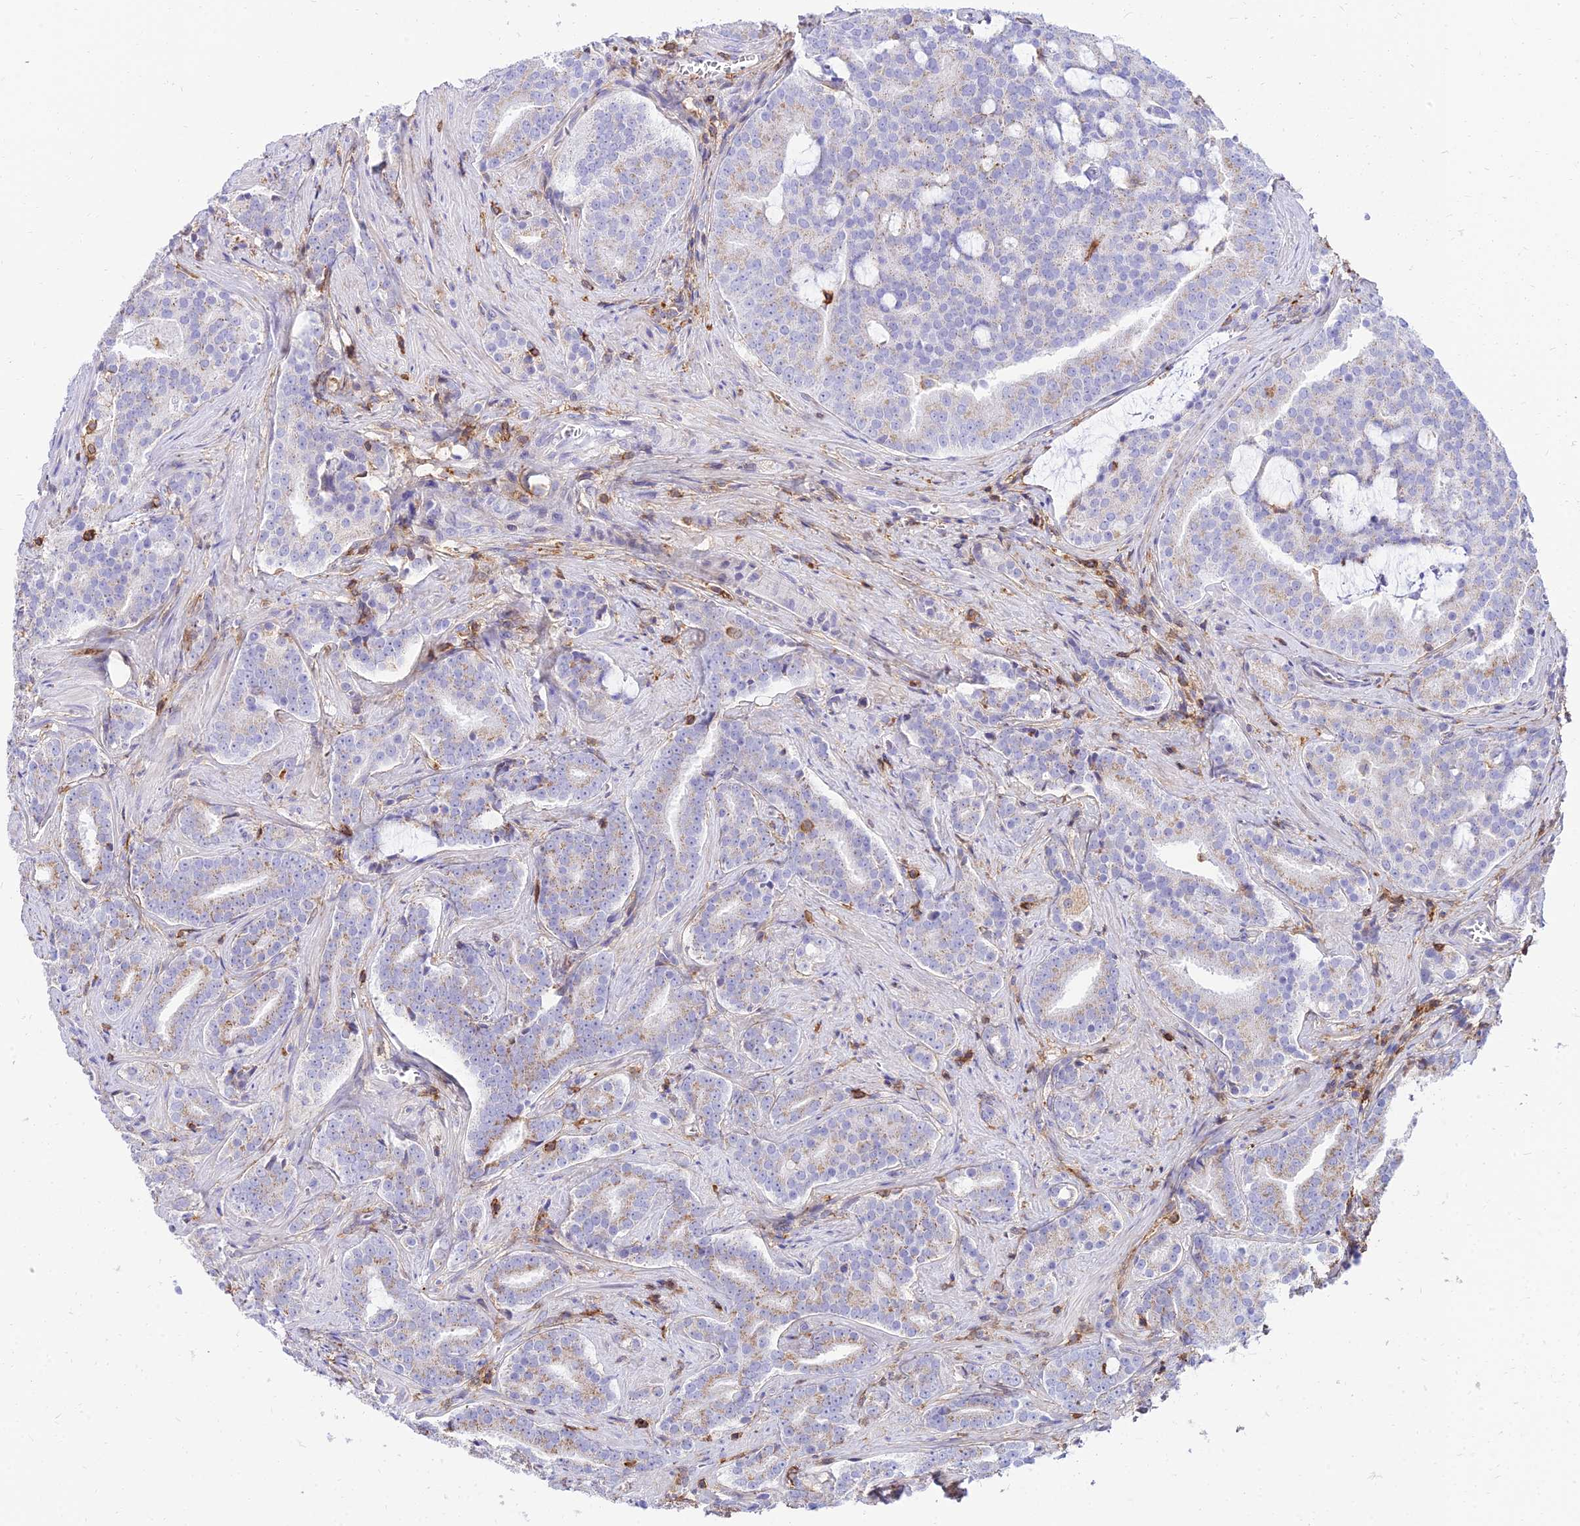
{"staining": {"intensity": "negative", "quantity": "none", "location": "none"}, "tissue": "prostate cancer", "cell_type": "Tumor cells", "image_type": "cancer", "snomed": [{"axis": "morphology", "description": "Adenocarcinoma, High grade"}, {"axis": "topography", "description": "Prostate"}], "caption": "This is a photomicrograph of immunohistochemistry staining of prostate high-grade adenocarcinoma, which shows no expression in tumor cells.", "gene": "SREK1IP1", "patient": {"sex": "male", "age": 55}}